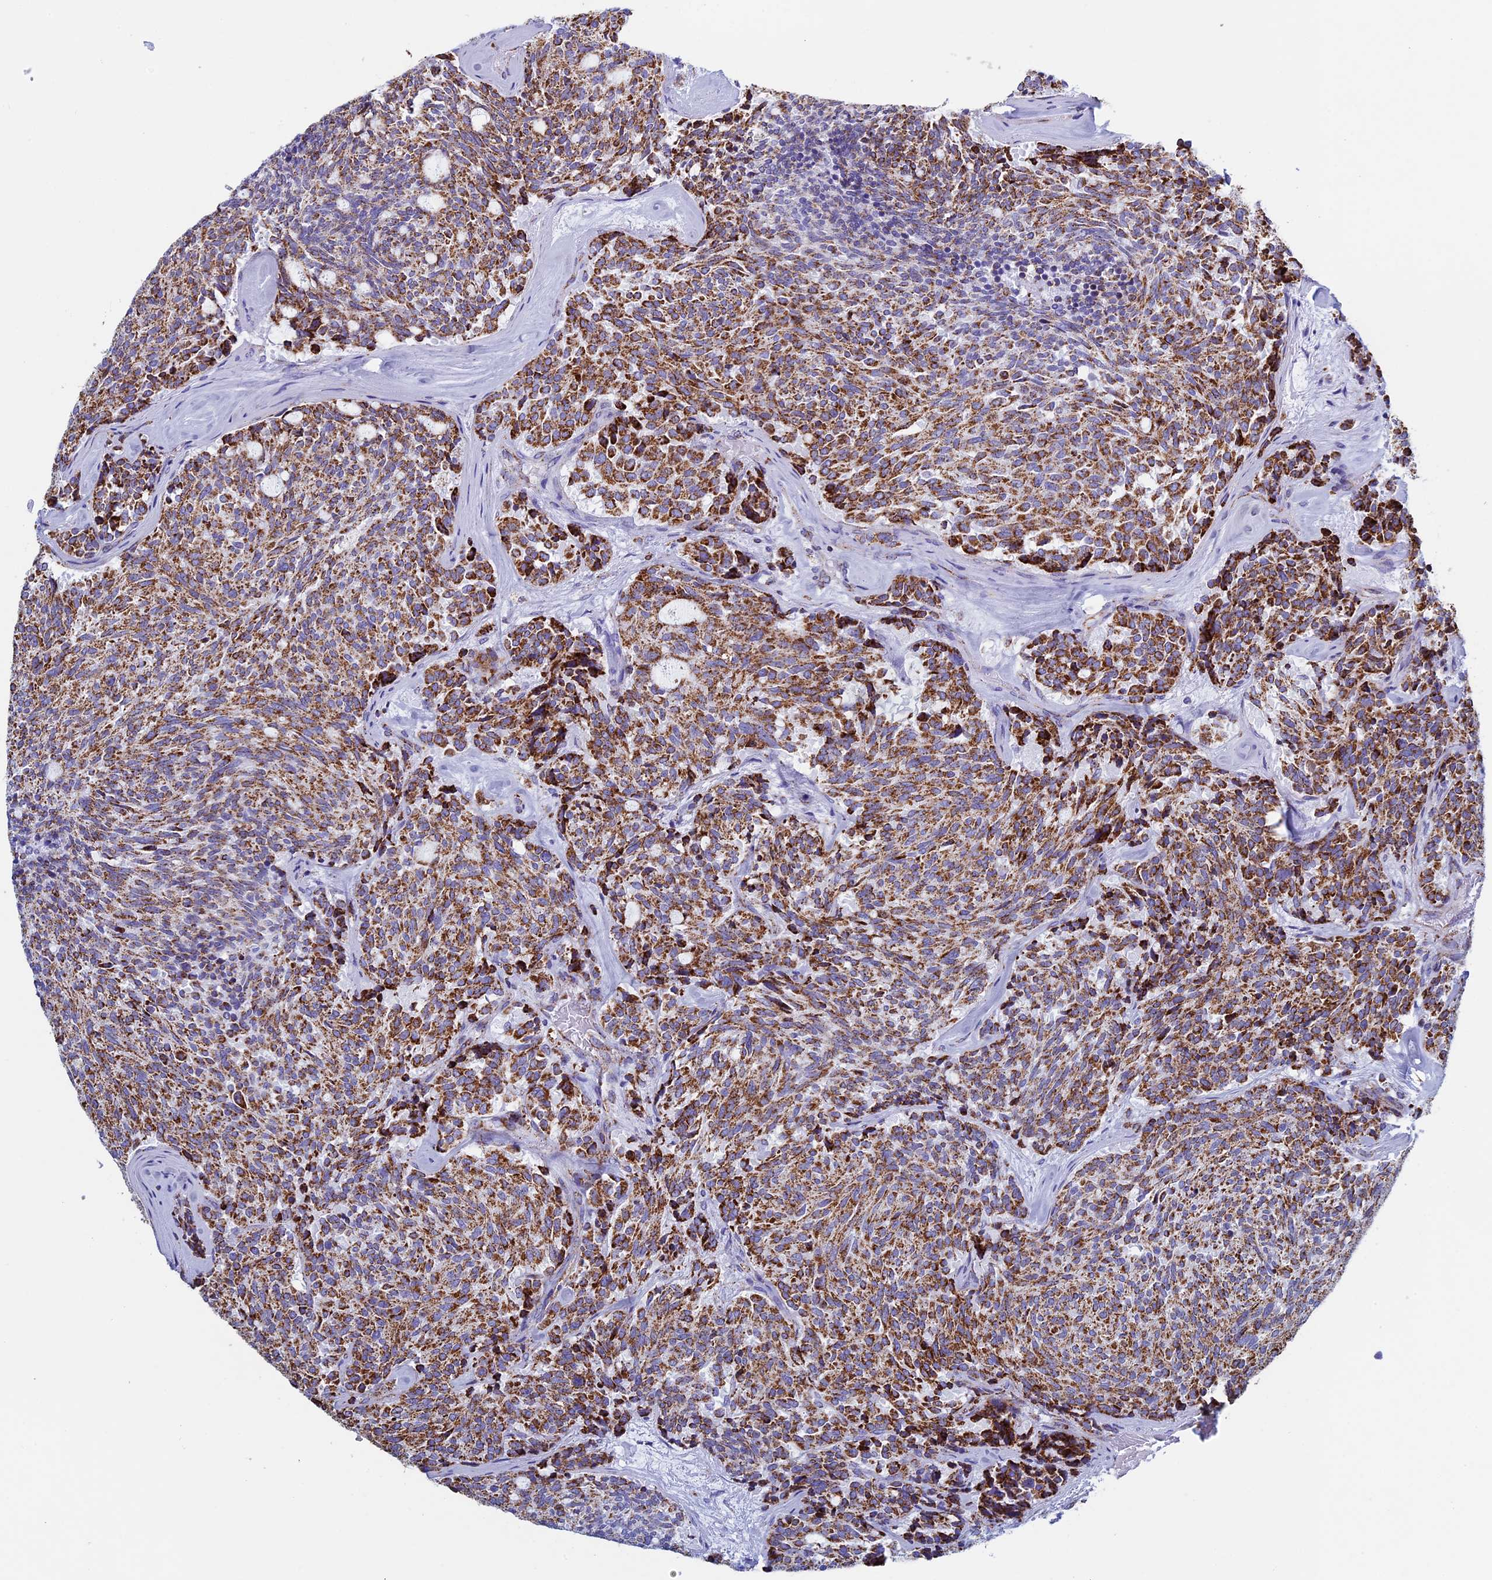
{"staining": {"intensity": "strong", "quantity": ">75%", "location": "cytoplasmic/membranous"}, "tissue": "carcinoid", "cell_type": "Tumor cells", "image_type": "cancer", "snomed": [{"axis": "morphology", "description": "Carcinoid, malignant, NOS"}, {"axis": "topography", "description": "Pancreas"}], "caption": "An IHC image of neoplastic tissue is shown. Protein staining in brown highlights strong cytoplasmic/membranous positivity in carcinoid within tumor cells.", "gene": "UQCRFS1", "patient": {"sex": "female", "age": 54}}